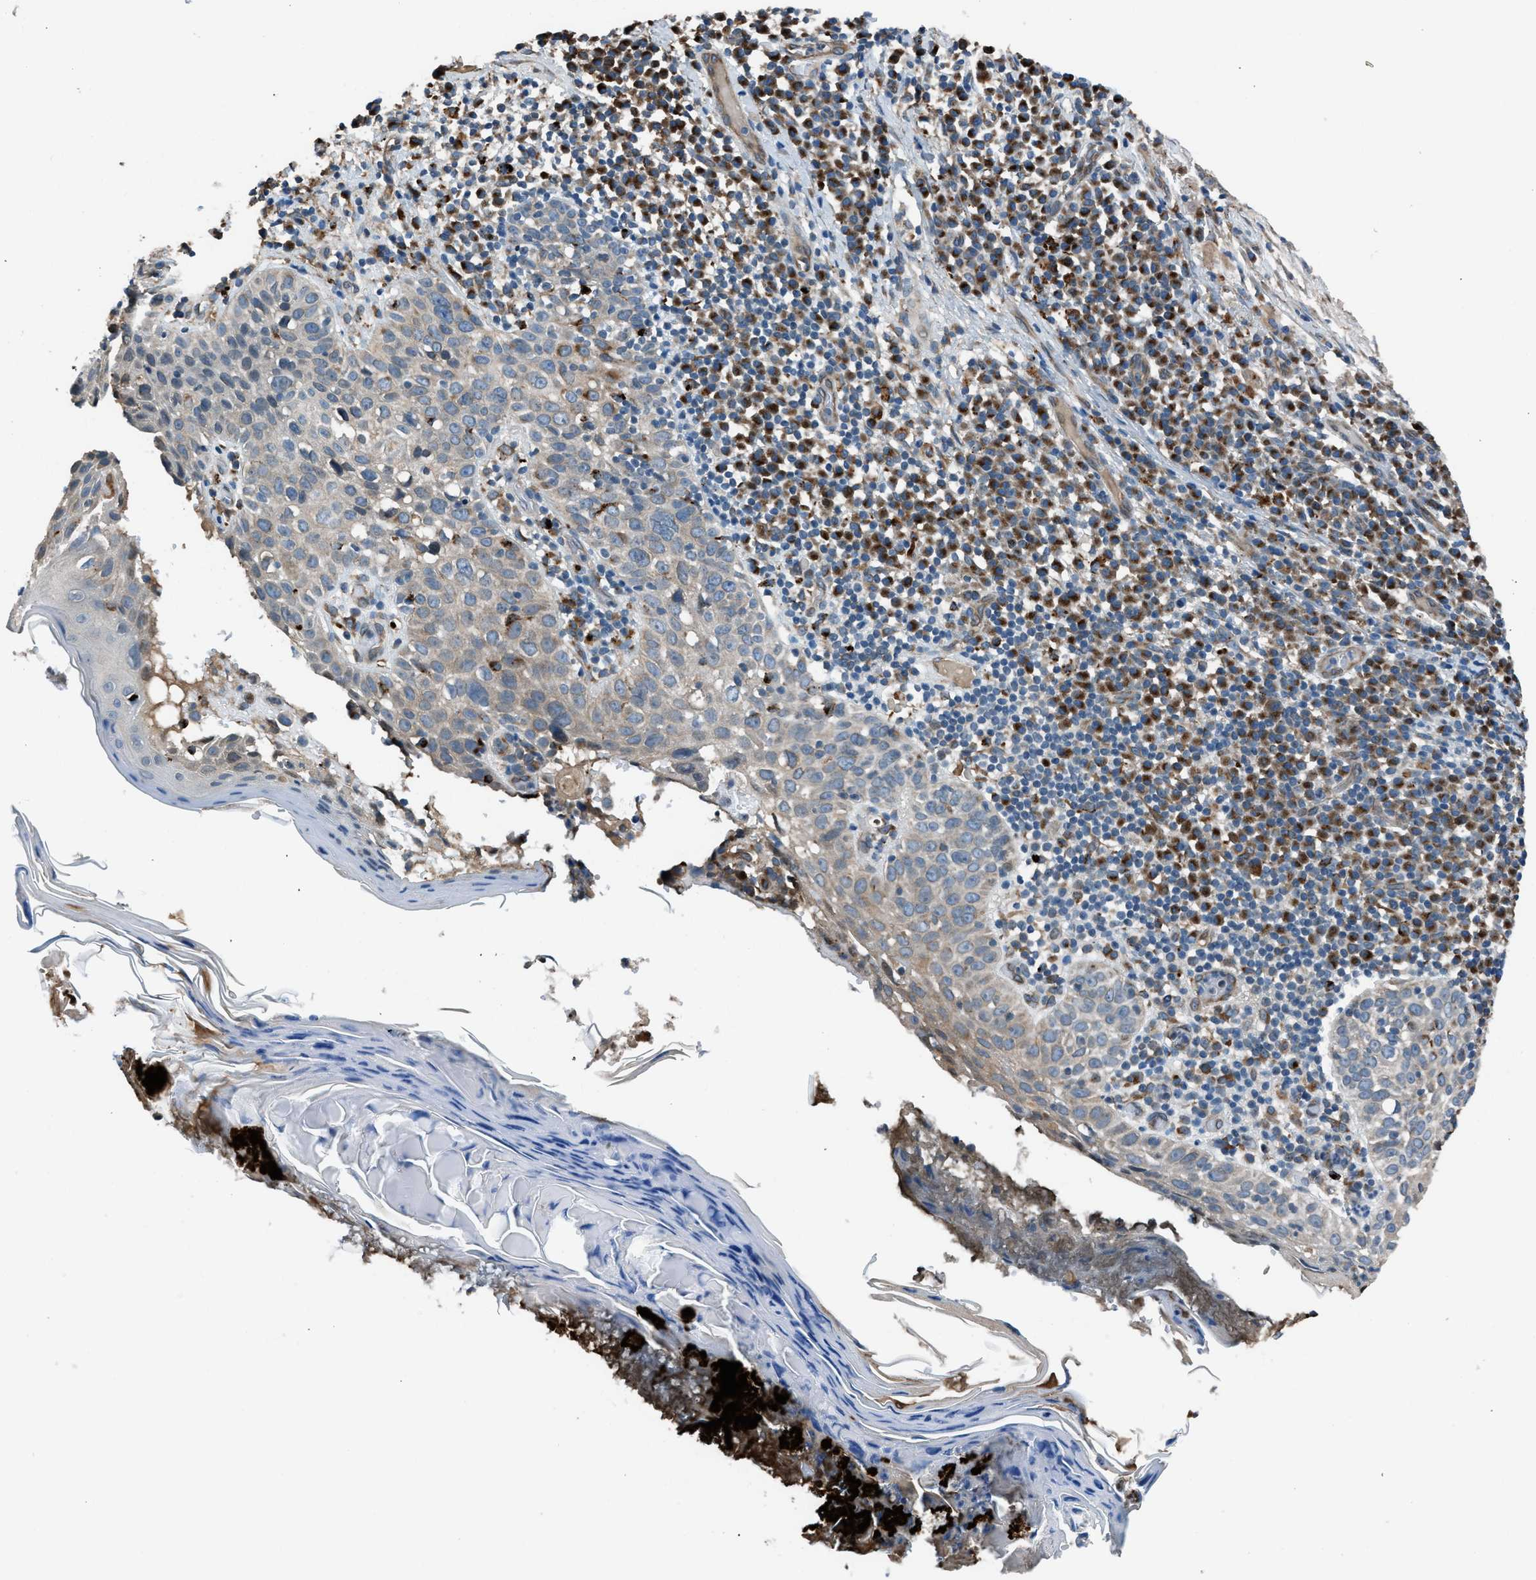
{"staining": {"intensity": "weak", "quantity": "25%-75%", "location": "cytoplasmic/membranous"}, "tissue": "skin cancer", "cell_type": "Tumor cells", "image_type": "cancer", "snomed": [{"axis": "morphology", "description": "Squamous cell carcinoma in situ, NOS"}, {"axis": "morphology", "description": "Squamous cell carcinoma, NOS"}, {"axis": "topography", "description": "Skin"}], "caption": "Protein expression analysis of skin cancer exhibits weak cytoplasmic/membranous staining in approximately 25%-75% of tumor cells.", "gene": "LMBR1", "patient": {"sex": "male", "age": 93}}